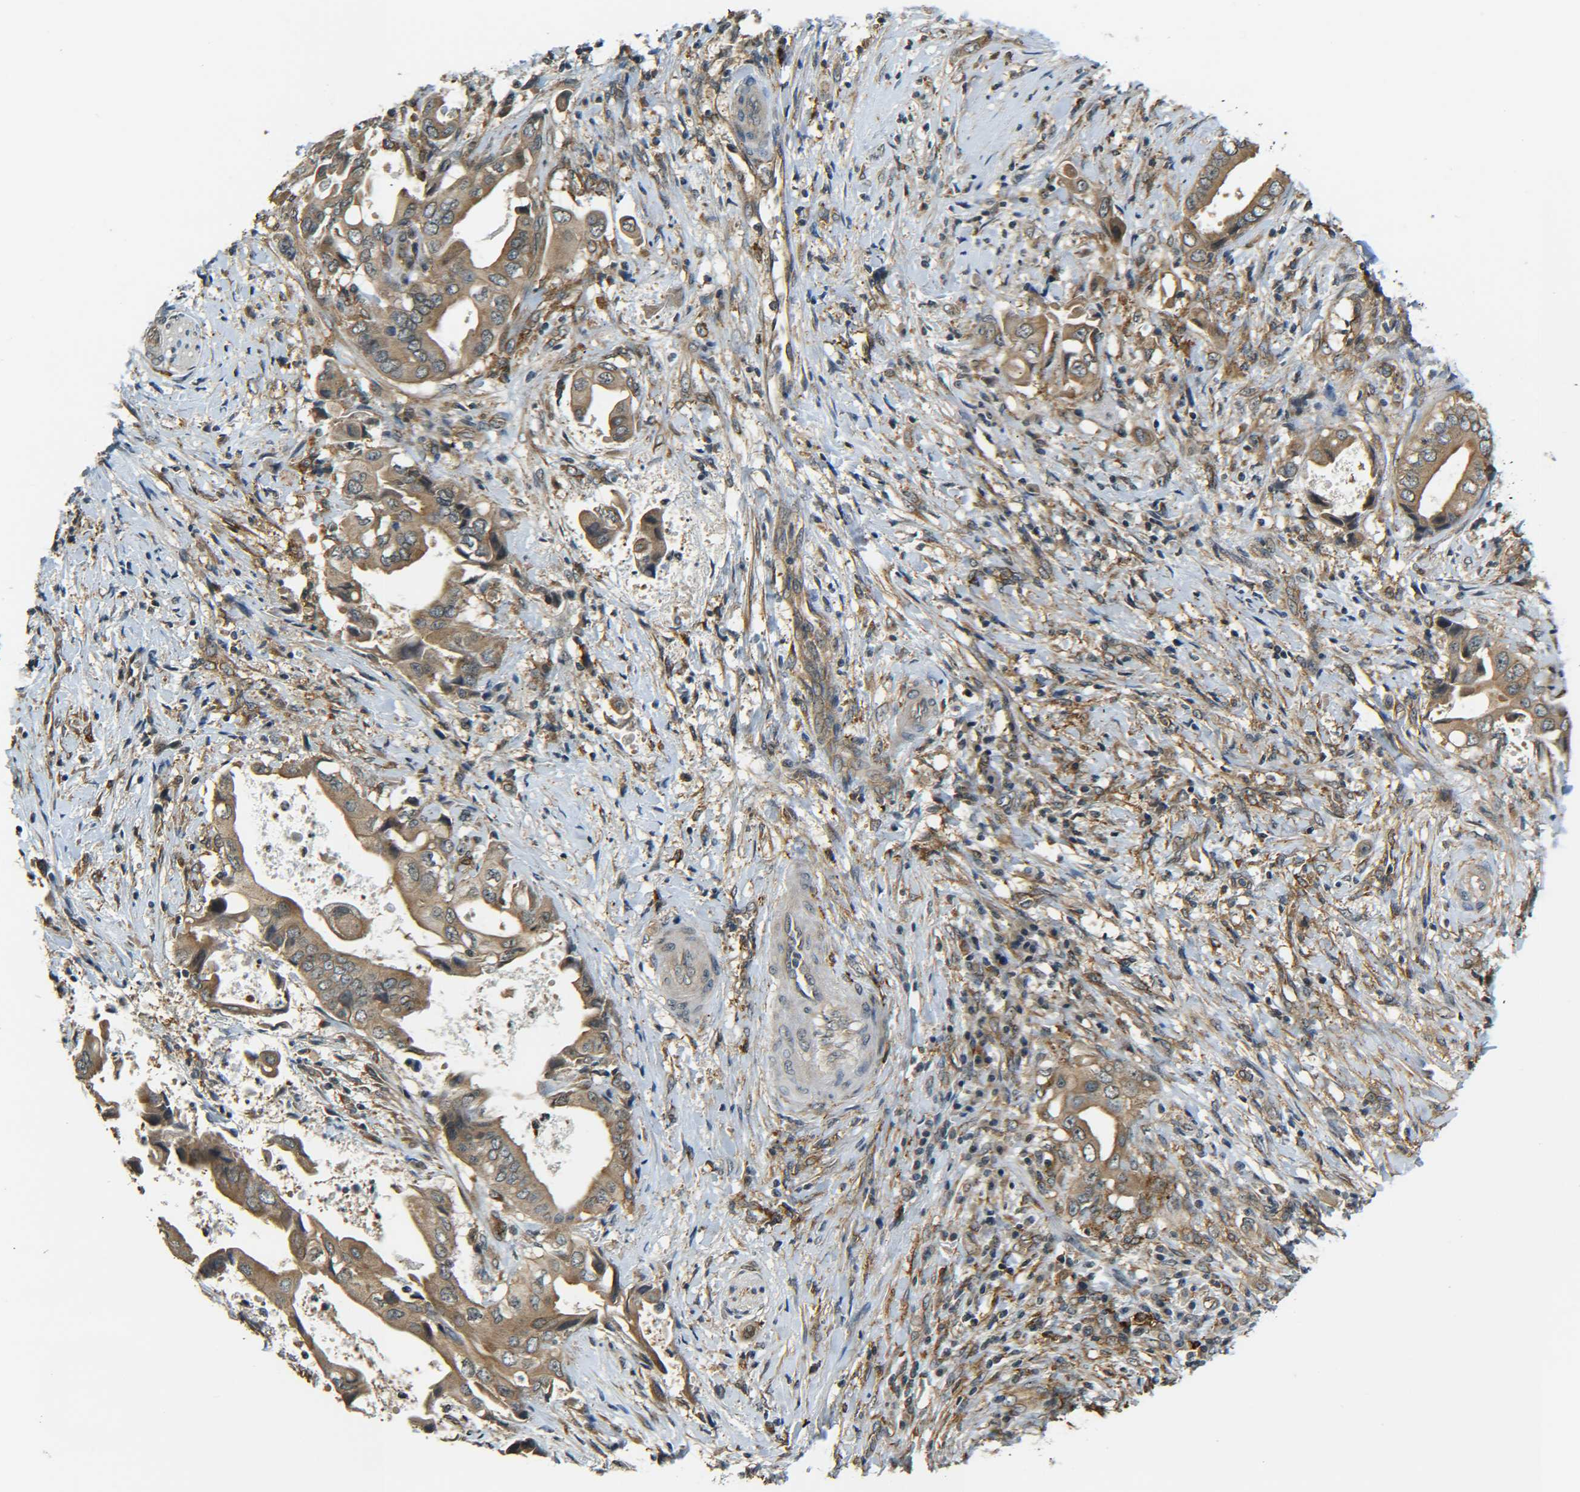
{"staining": {"intensity": "moderate", "quantity": ">75%", "location": "cytoplasmic/membranous"}, "tissue": "liver cancer", "cell_type": "Tumor cells", "image_type": "cancer", "snomed": [{"axis": "morphology", "description": "Cholangiocarcinoma"}, {"axis": "topography", "description": "Liver"}], "caption": "DAB immunohistochemical staining of liver cancer (cholangiocarcinoma) exhibits moderate cytoplasmic/membranous protein expression in about >75% of tumor cells.", "gene": "DAB2", "patient": {"sex": "male", "age": 58}}